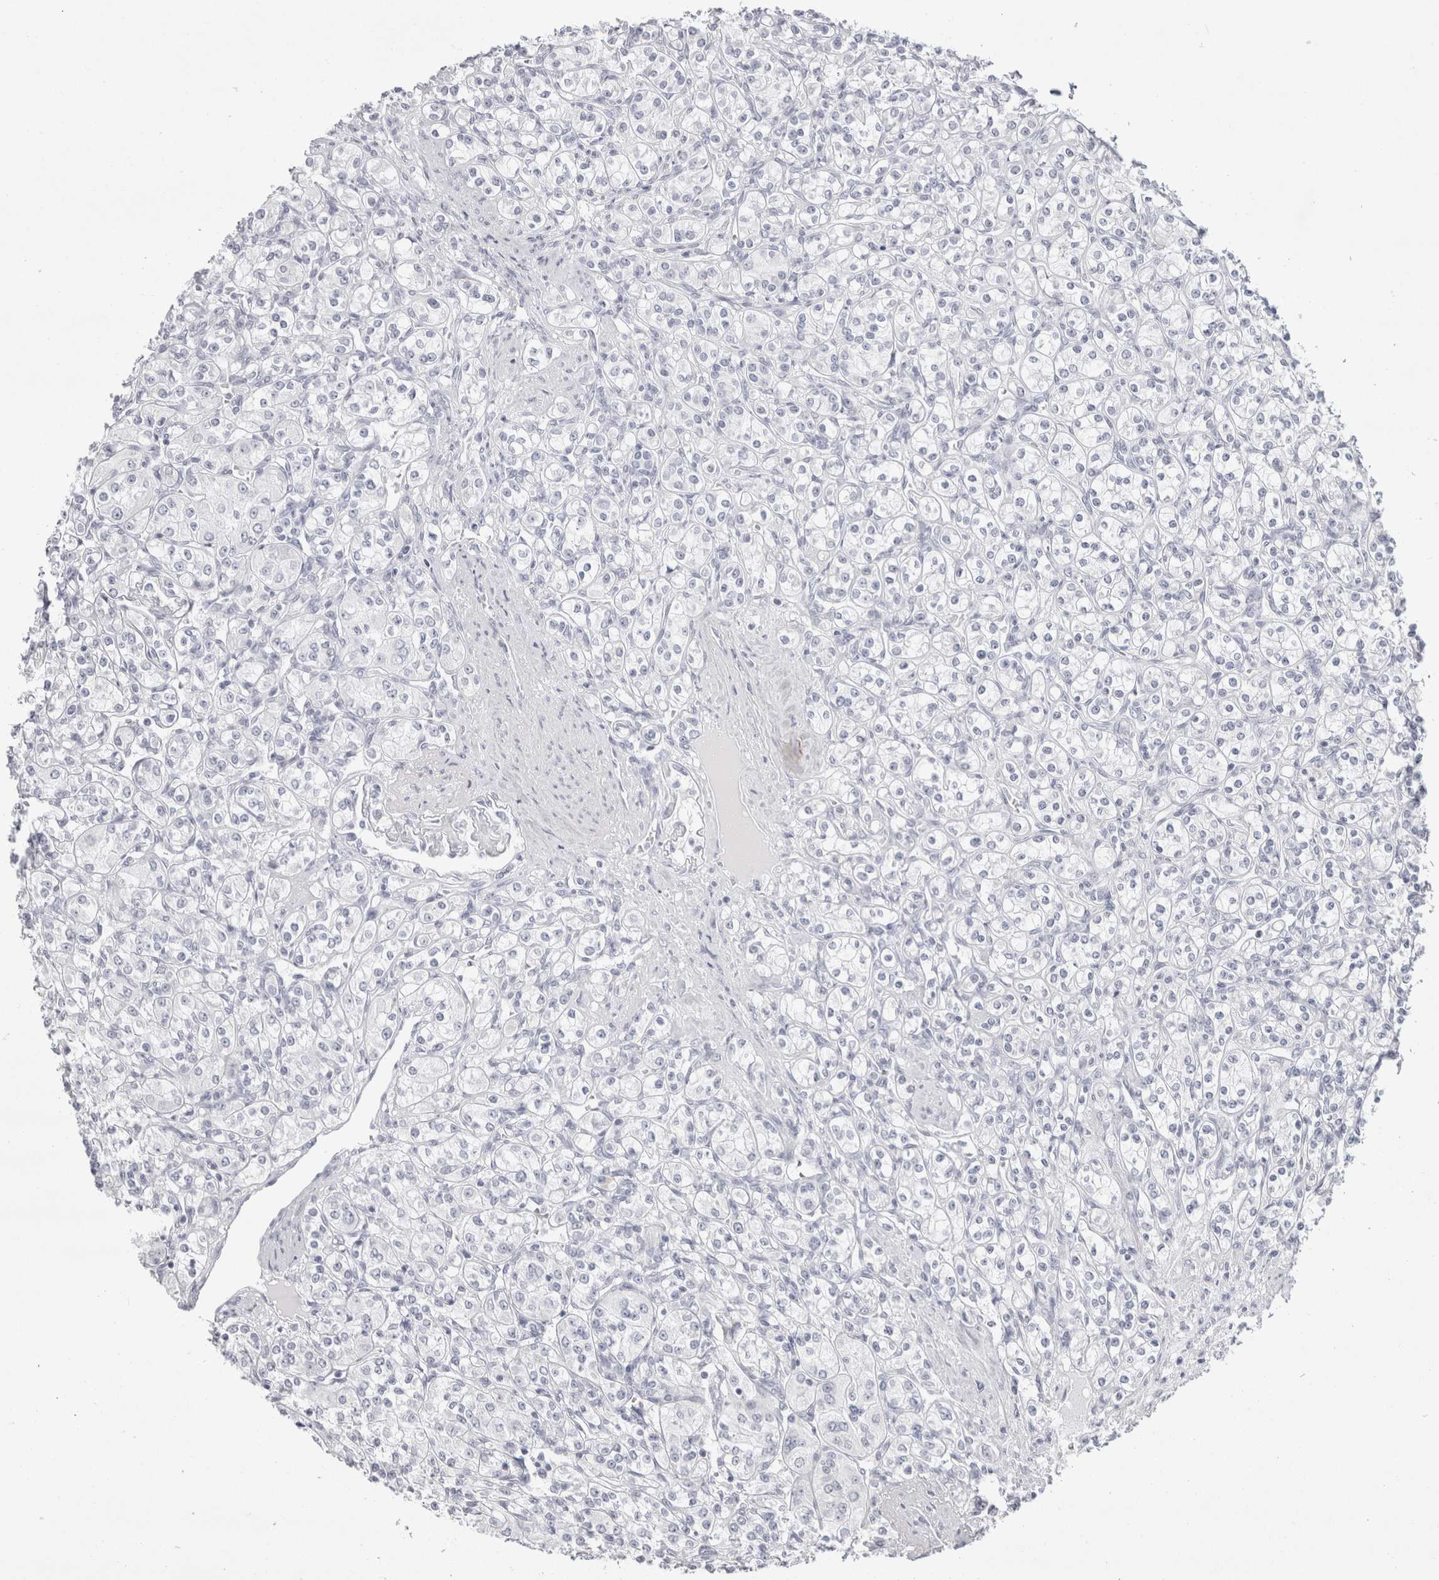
{"staining": {"intensity": "negative", "quantity": "none", "location": "none"}, "tissue": "renal cancer", "cell_type": "Tumor cells", "image_type": "cancer", "snomed": [{"axis": "morphology", "description": "Adenocarcinoma, NOS"}, {"axis": "topography", "description": "Kidney"}], "caption": "Tumor cells show no significant protein expression in adenocarcinoma (renal).", "gene": "GARIN1A", "patient": {"sex": "male", "age": 77}}